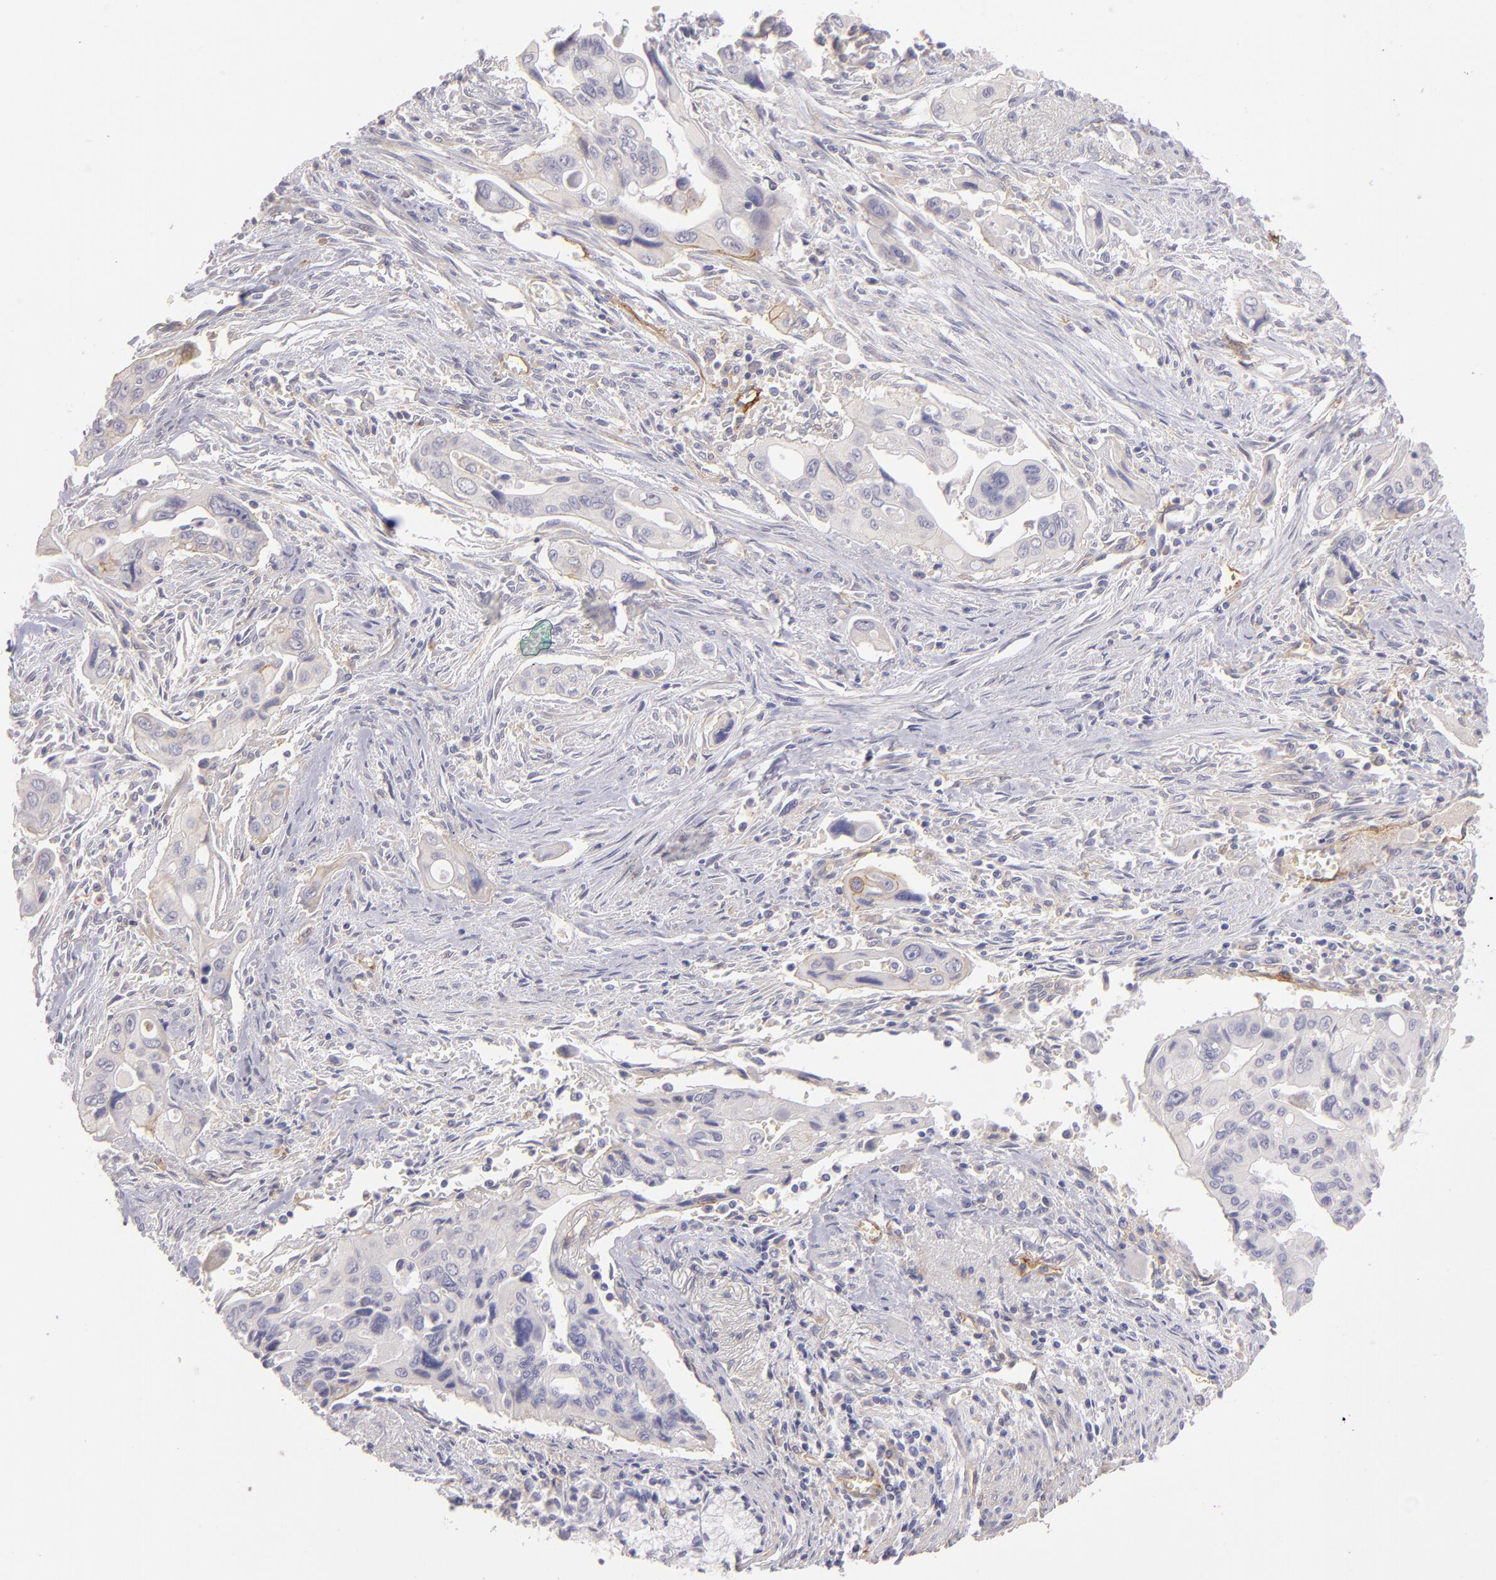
{"staining": {"intensity": "weak", "quantity": "<25%", "location": "cytoplasmic/membranous"}, "tissue": "pancreatic cancer", "cell_type": "Tumor cells", "image_type": "cancer", "snomed": [{"axis": "morphology", "description": "Adenocarcinoma, NOS"}, {"axis": "topography", "description": "Pancreas"}], "caption": "Micrograph shows no significant protein staining in tumor cells of pancreatic cancer (adenocarcinoma).", "gene": "THBD", "patient": {"sex": "male", "age": 77}}